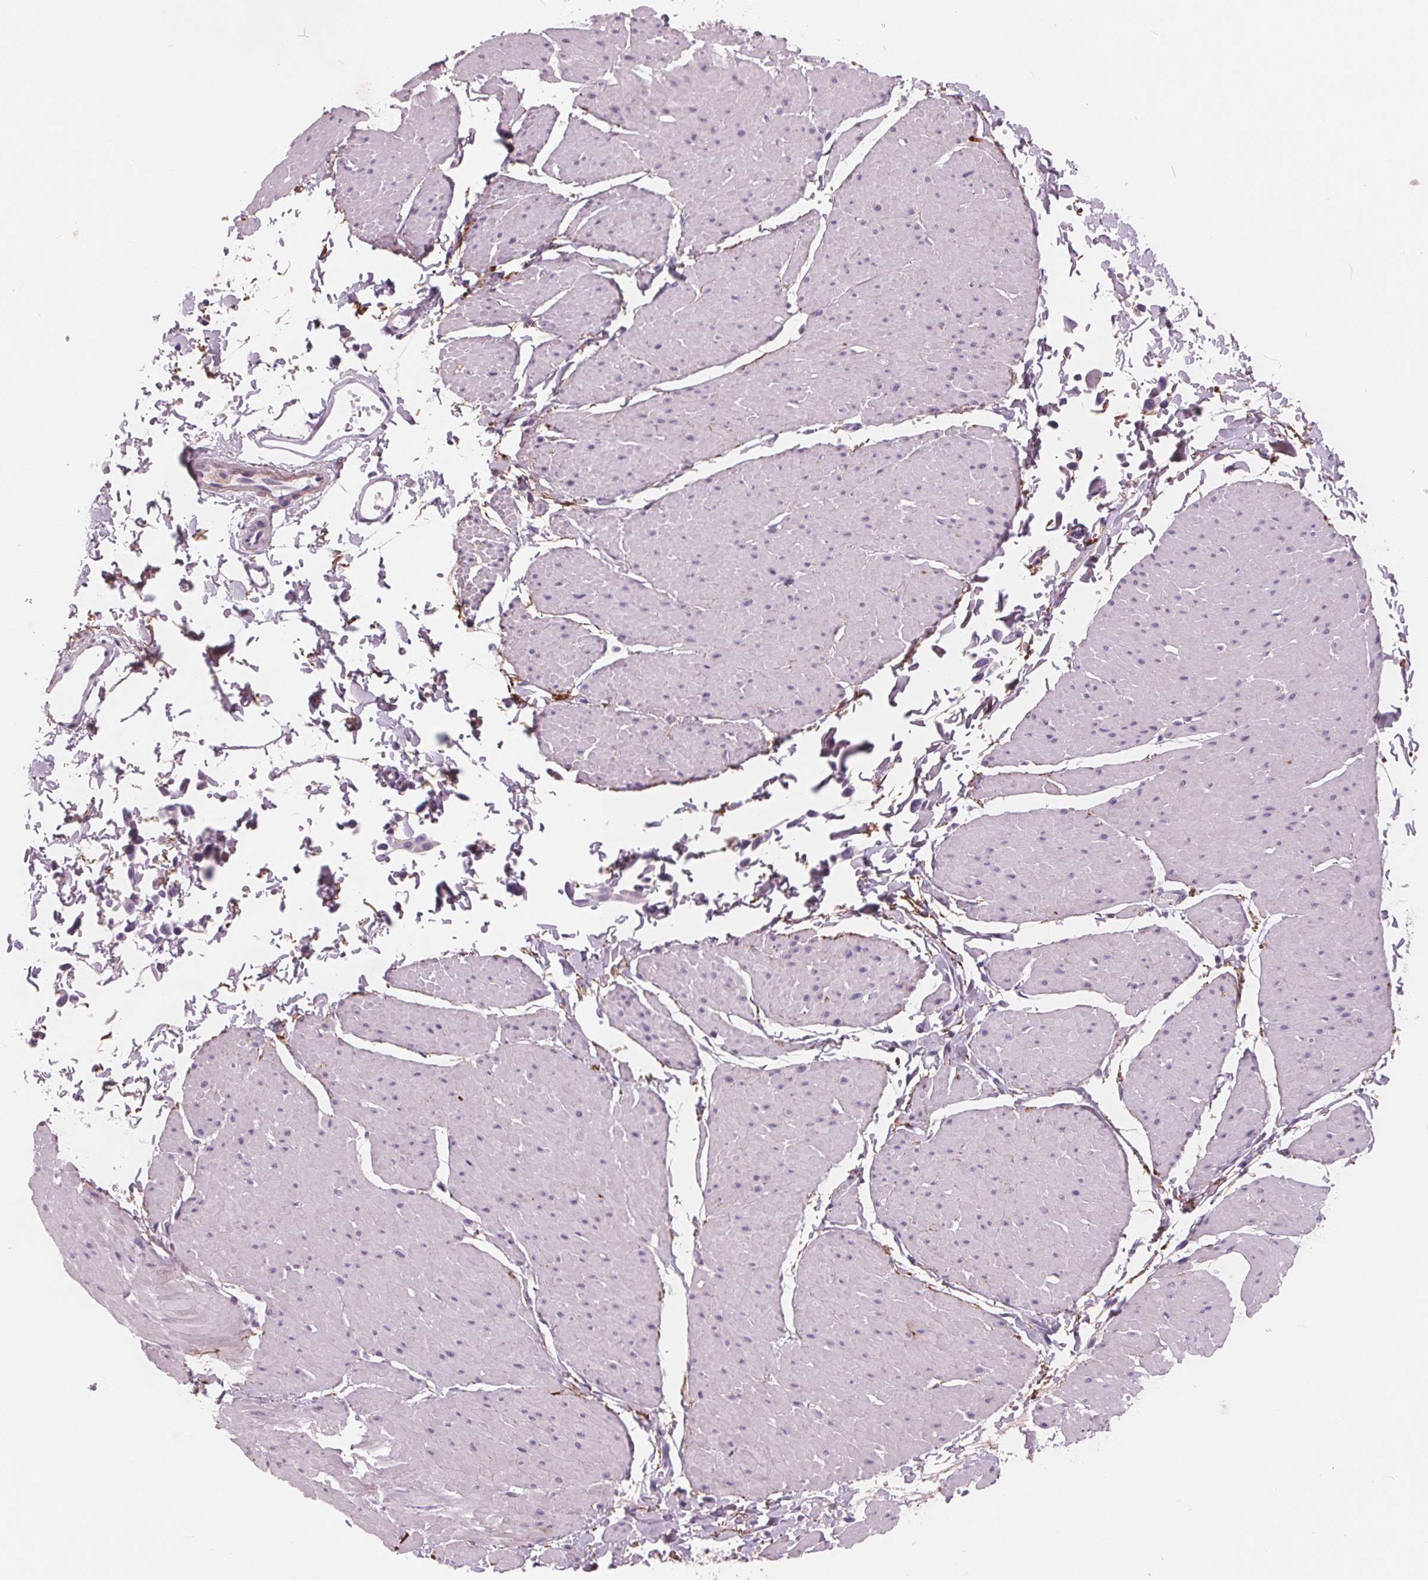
{"staining": {"intensity": "negative", "quantity": "none", "location": "none"}, "tissue": "adipose tissue", "cell_type": "Adipocytes", "image_type": "normal", "snomed": [{"axis": "morphology", "description": "Normal tissue, NOS"}, {"axis": "topography", "description": "Smooth muscle"}, {"axis": "topography", "description": "Peripheral nerve tissue"}], "caption": "DAB immunohistochemical staining of unremarkable human adipose tissue shows no significant positivity in adipocytes. (Immunohistochemistry (ihc), brightfield microscopy, high magnification).", "gene": "AMBP", "patient": {"sex": "male", "age": 58}}